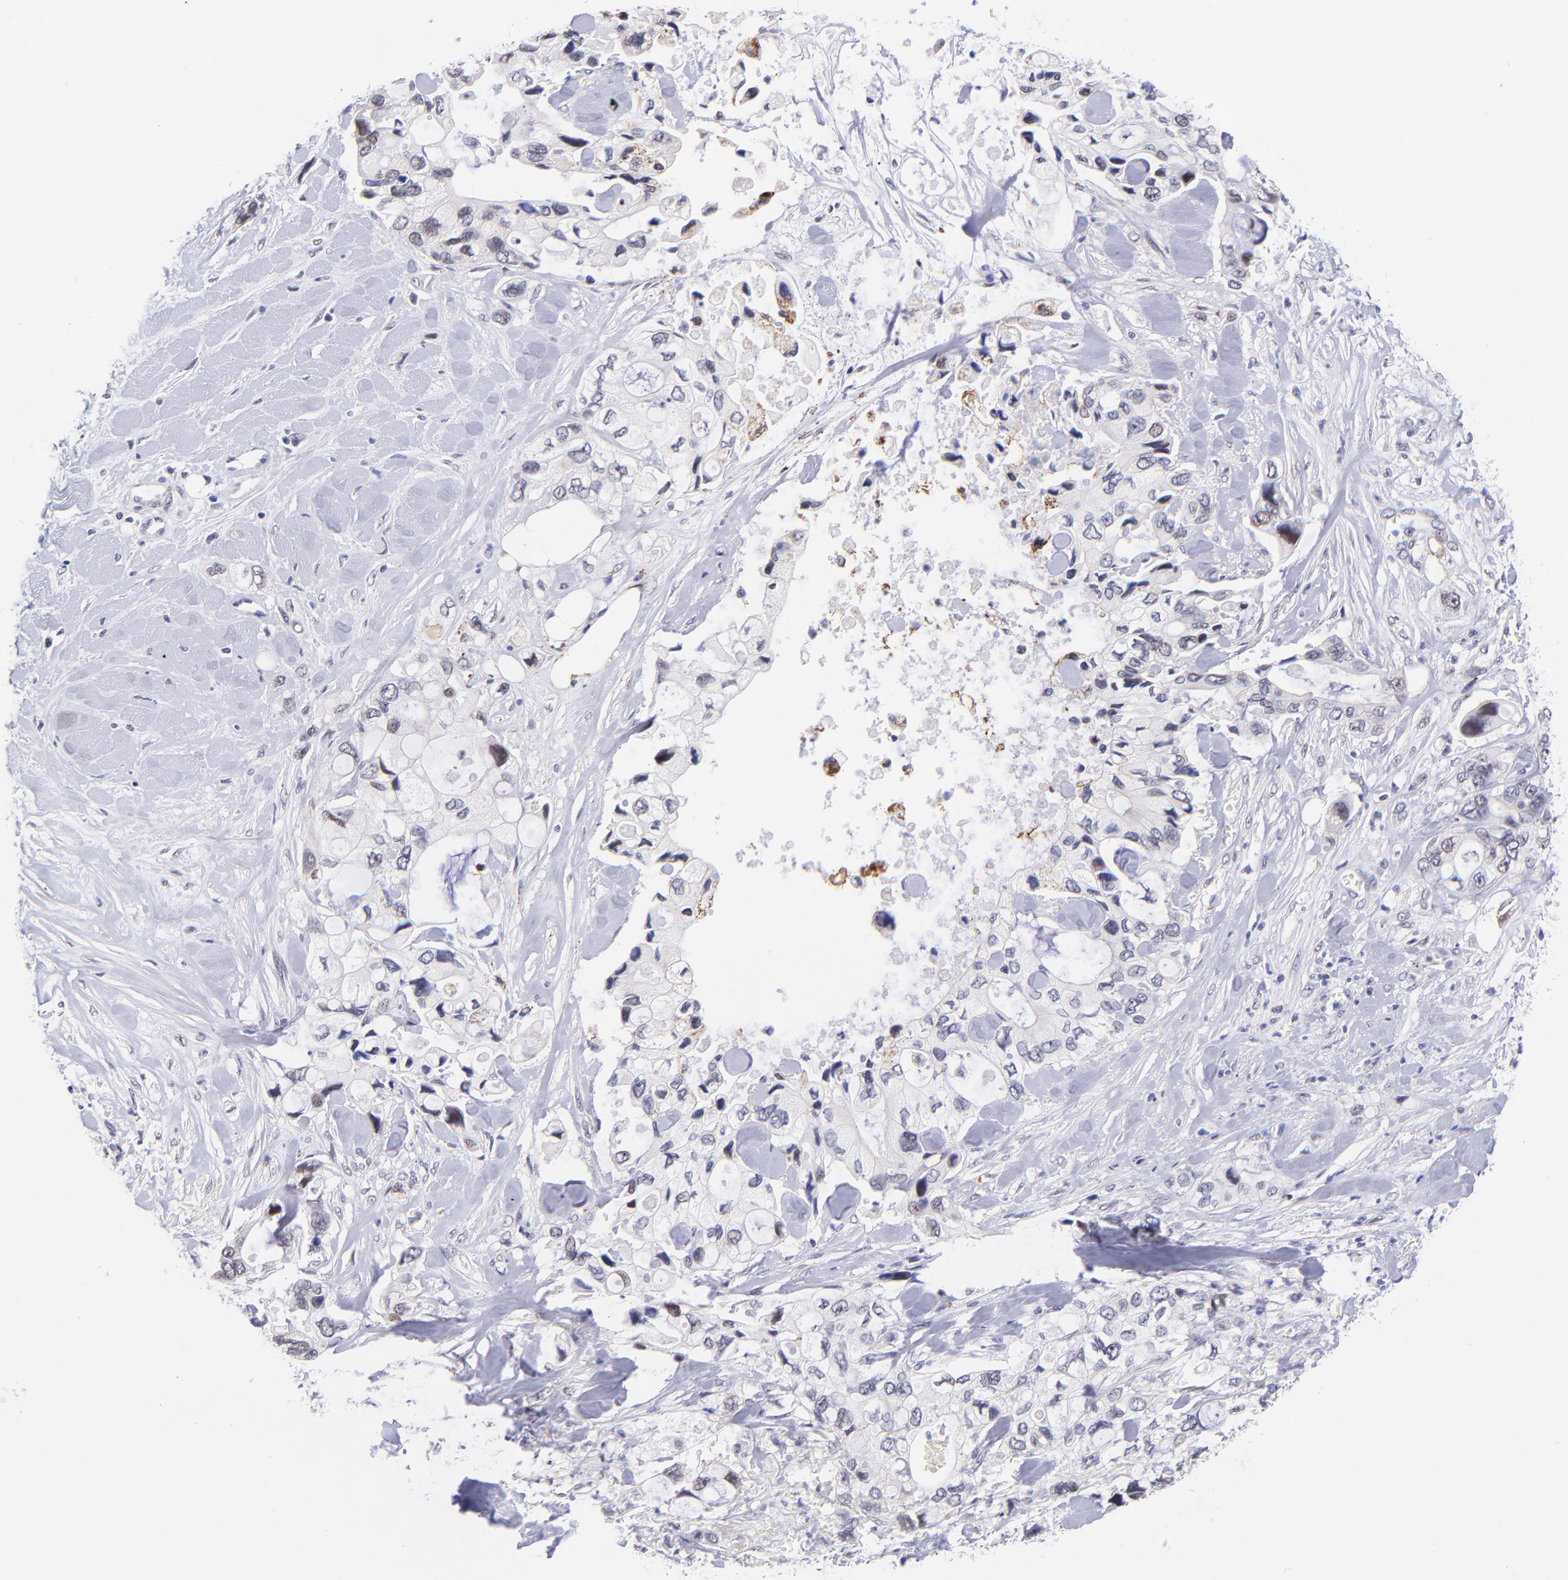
{"staining": {"intensity": "negative", "quantity": "none", "location": "none"}, "tissue": "pancreatic cancer", "cell_type": "Tumor cells", "image_type": "cancer", "snomed": [{"axis": "morphology", "description": "Adenocarcinoma, NOS"}, {"axis": "topography", "description": "Pancreas"}], "caption": "Tumor cells are negative for brown protein staining in pancreatic adenocarcinoma.", "gene": "SOX6", "patient": {"sex": "male", "age": 70}}